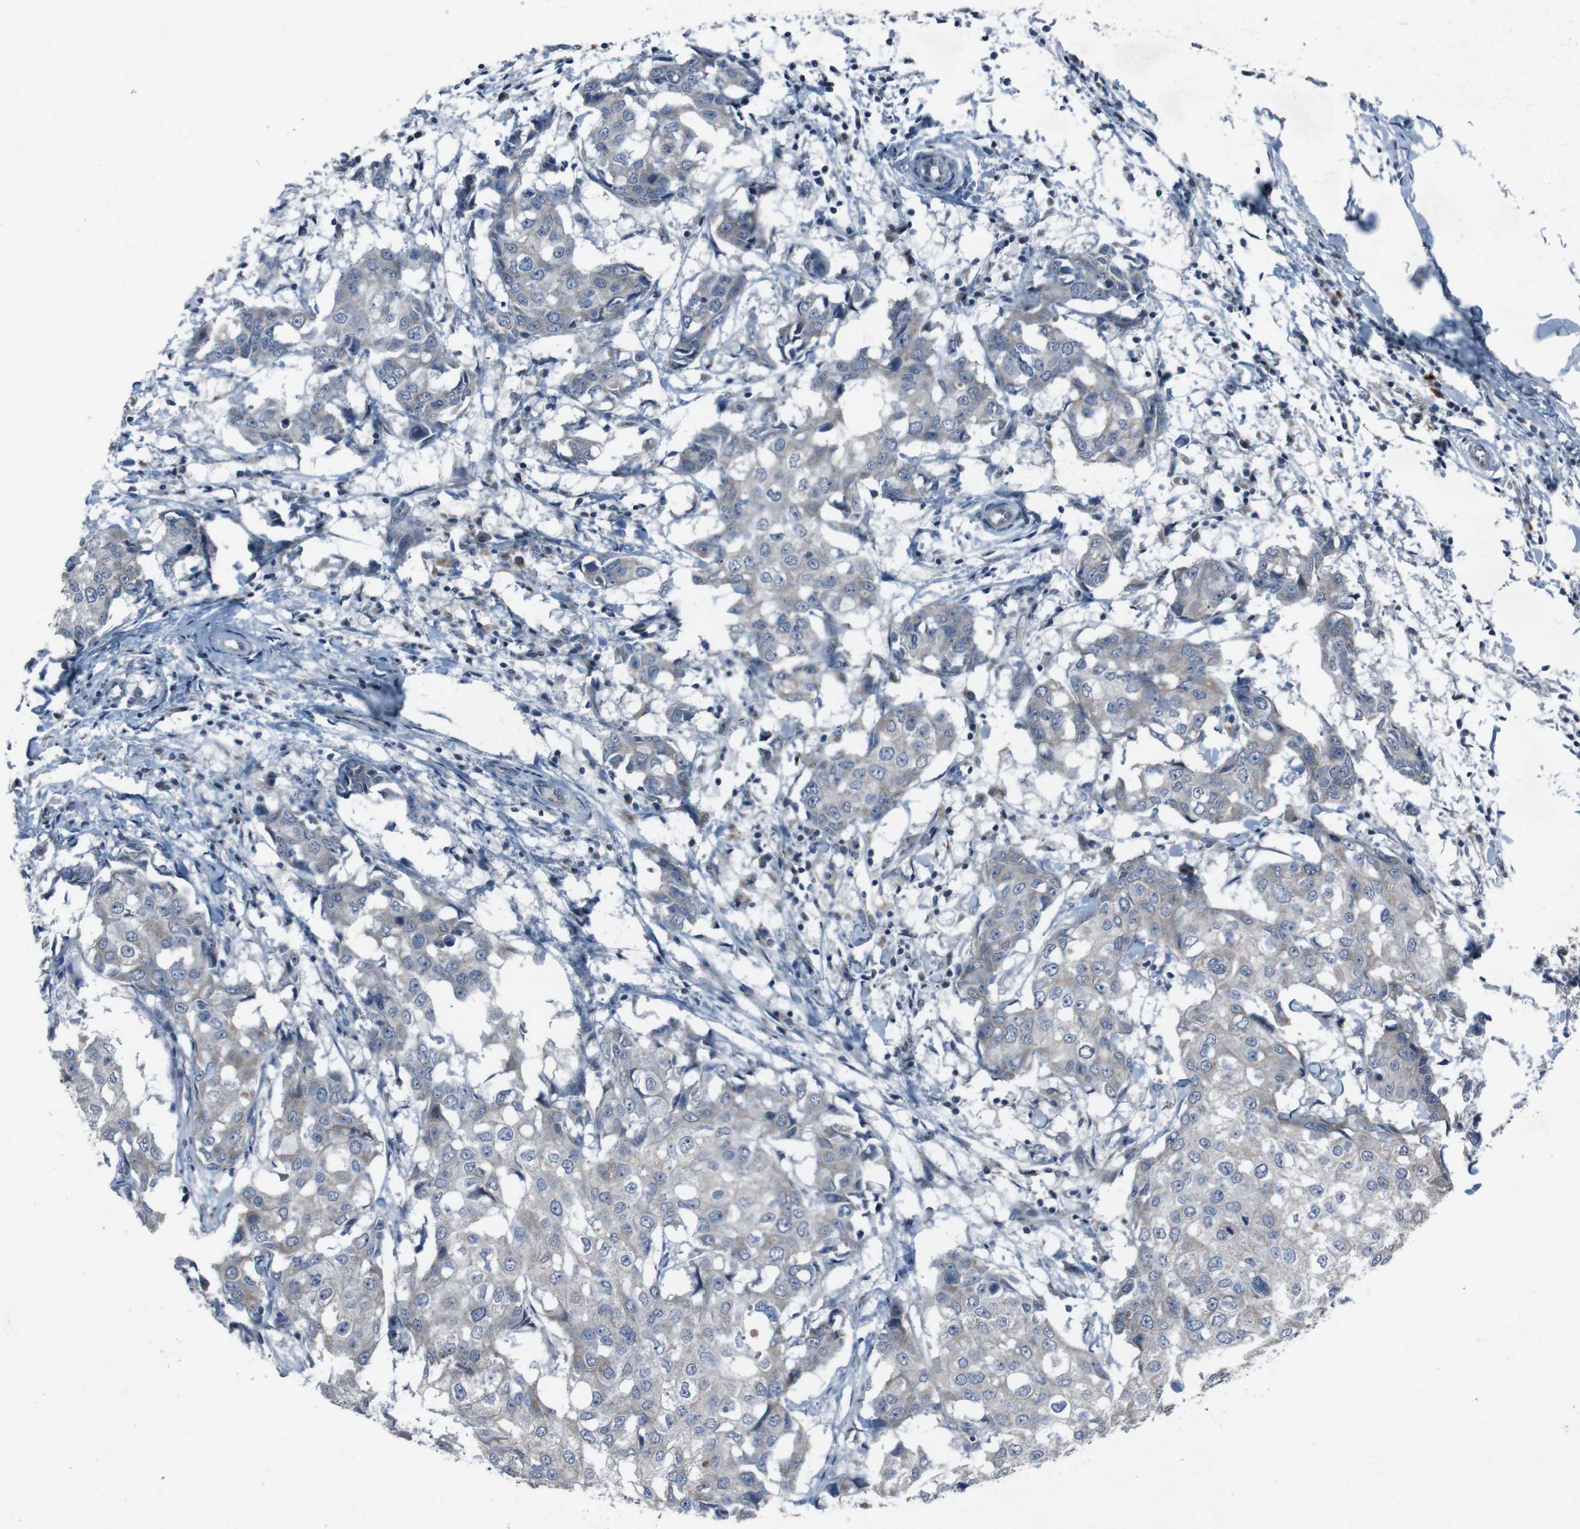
{"staining": {"intensity": "weak", "quantity": ">75%", "location": "cytoplasmic/membranous"}, "tissue": "breast cancer", "cell_type": "Tumor cells", "image_type": "cancer", "snomed": [{"axis": "morphology", "description": "Duct carcinoma"}, {"axis": "topography", "description": "Breast"}], "caption": "Breast cancer tissue shows weak cytoplasmic/membranous positivity in about >75% of tumor cells", "gene": "EFNA5", "patient": {"sex": "female", "age": 27}}